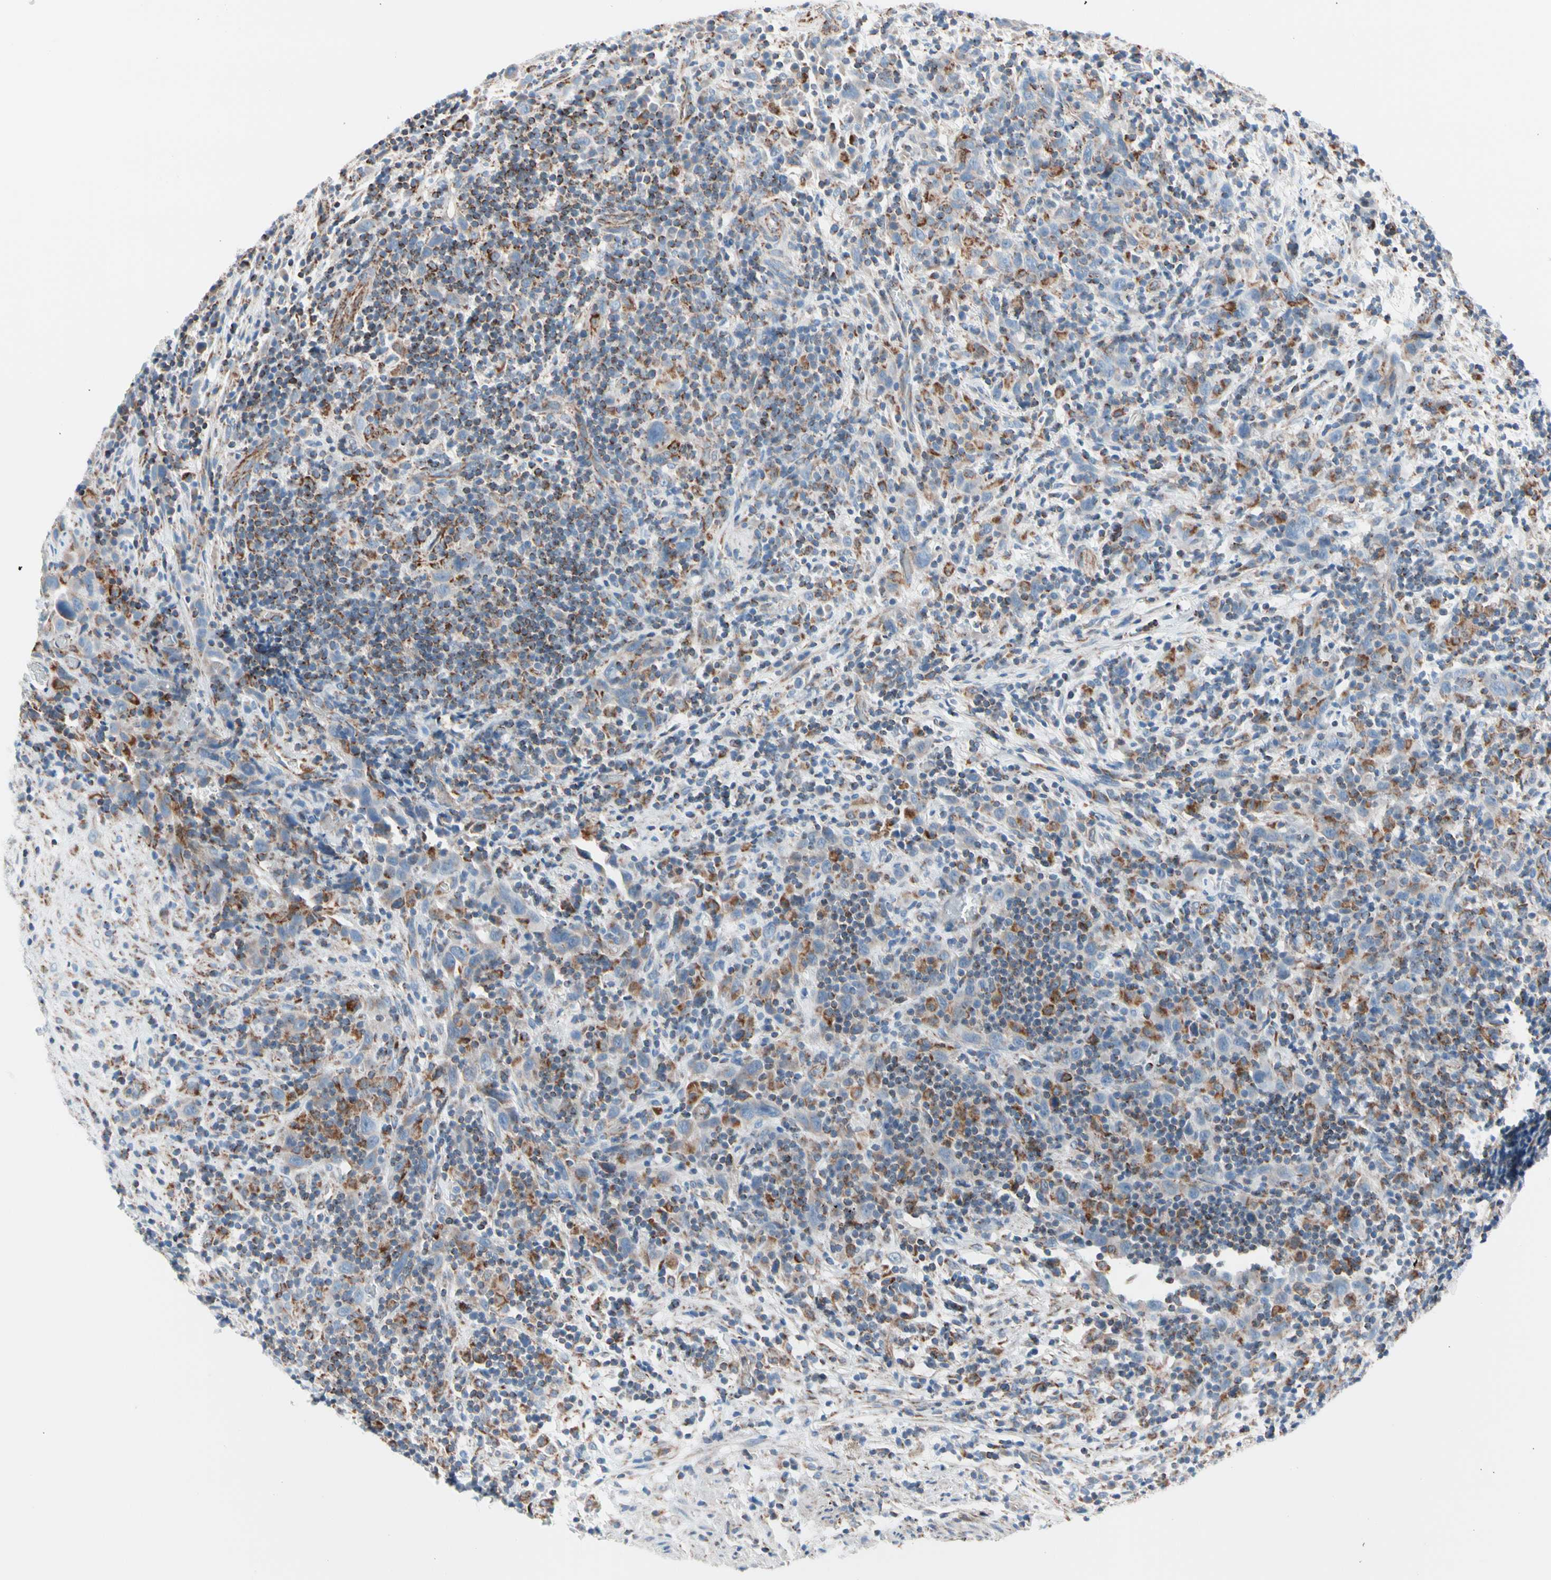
{"staining": {"intensity": "moderate", "quantity": "25%-75%", "location": "cytoplasmic/membranous"}, "tissue": "urothelial cancer", "cell_type": "Tumor cells", "image_type": "cancer", "snomed": [{"axis": "morphology", "description": "Urothelial carcinoma, High grade"}, {"axis": "topography", "description": "Urinary bladder"}], "caption": "Protein staining of urothelial cancer tissue exhibits moderate cytoplasmic/membranous staining in approximately 25%-75% of tumor cells.", "gene": "HK1", "patient": {"sex": "male", "age": 61}}